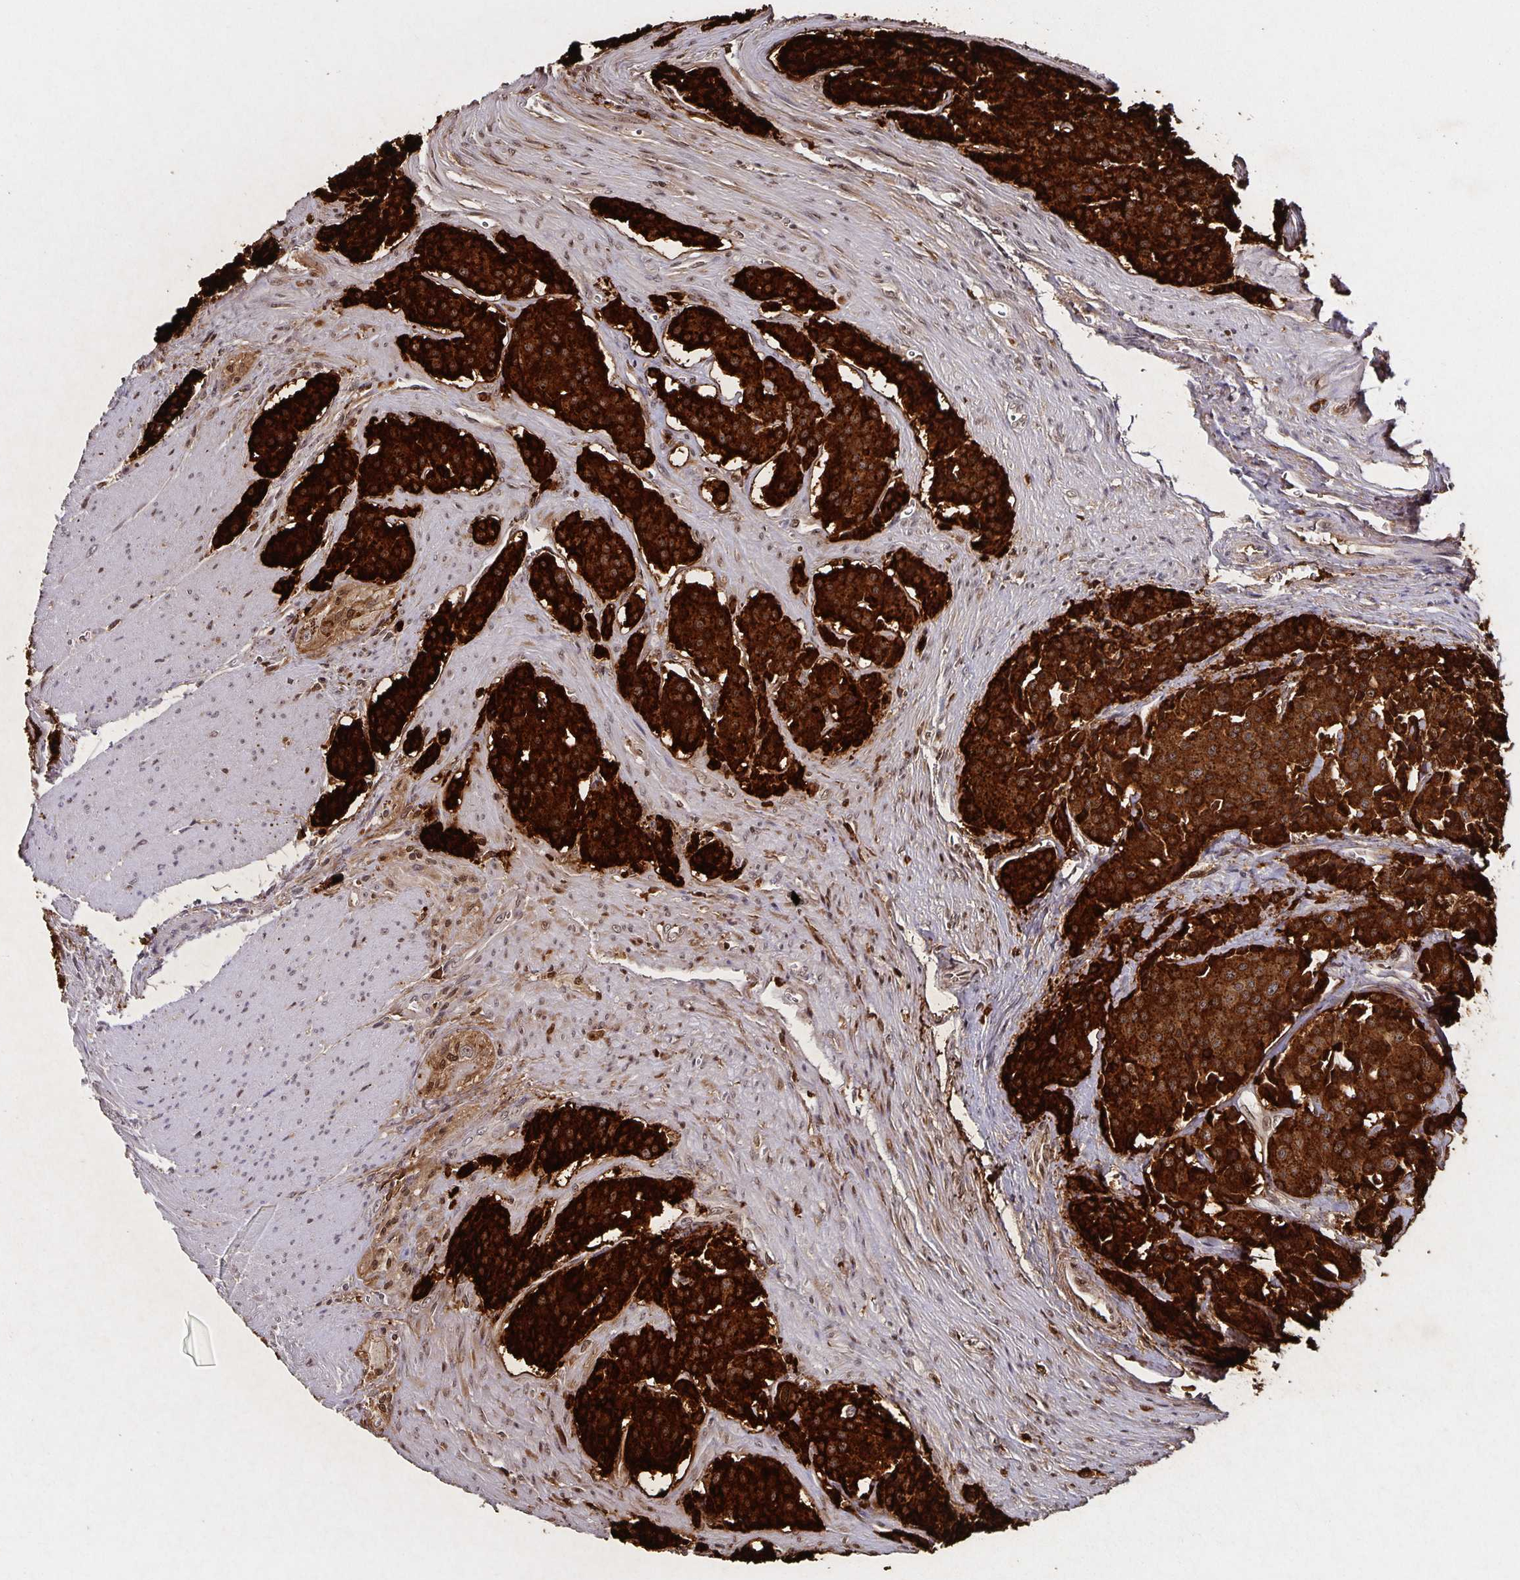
{"staining": {"intensity": "strong", "quantity": ">75%", "location": "cytoplasmic/membranous"}, "tissue": "carcinoid", "cell_type": "Tumor cells", "image_type": "cancer", "snomed": [{"axis": "morphology", "description": "Carcinoid, malignant, NOS"}, {"axis": "topography", "description": "Small intestine"}], "caption": "A photomicrograph of human carcinoid (malignant) stained for a protein exhibits strong cytoplasmic/membranous brown staining in tumor cells.", "gene": "CHGA", "patient": {"sex": "male", "age": 73}}